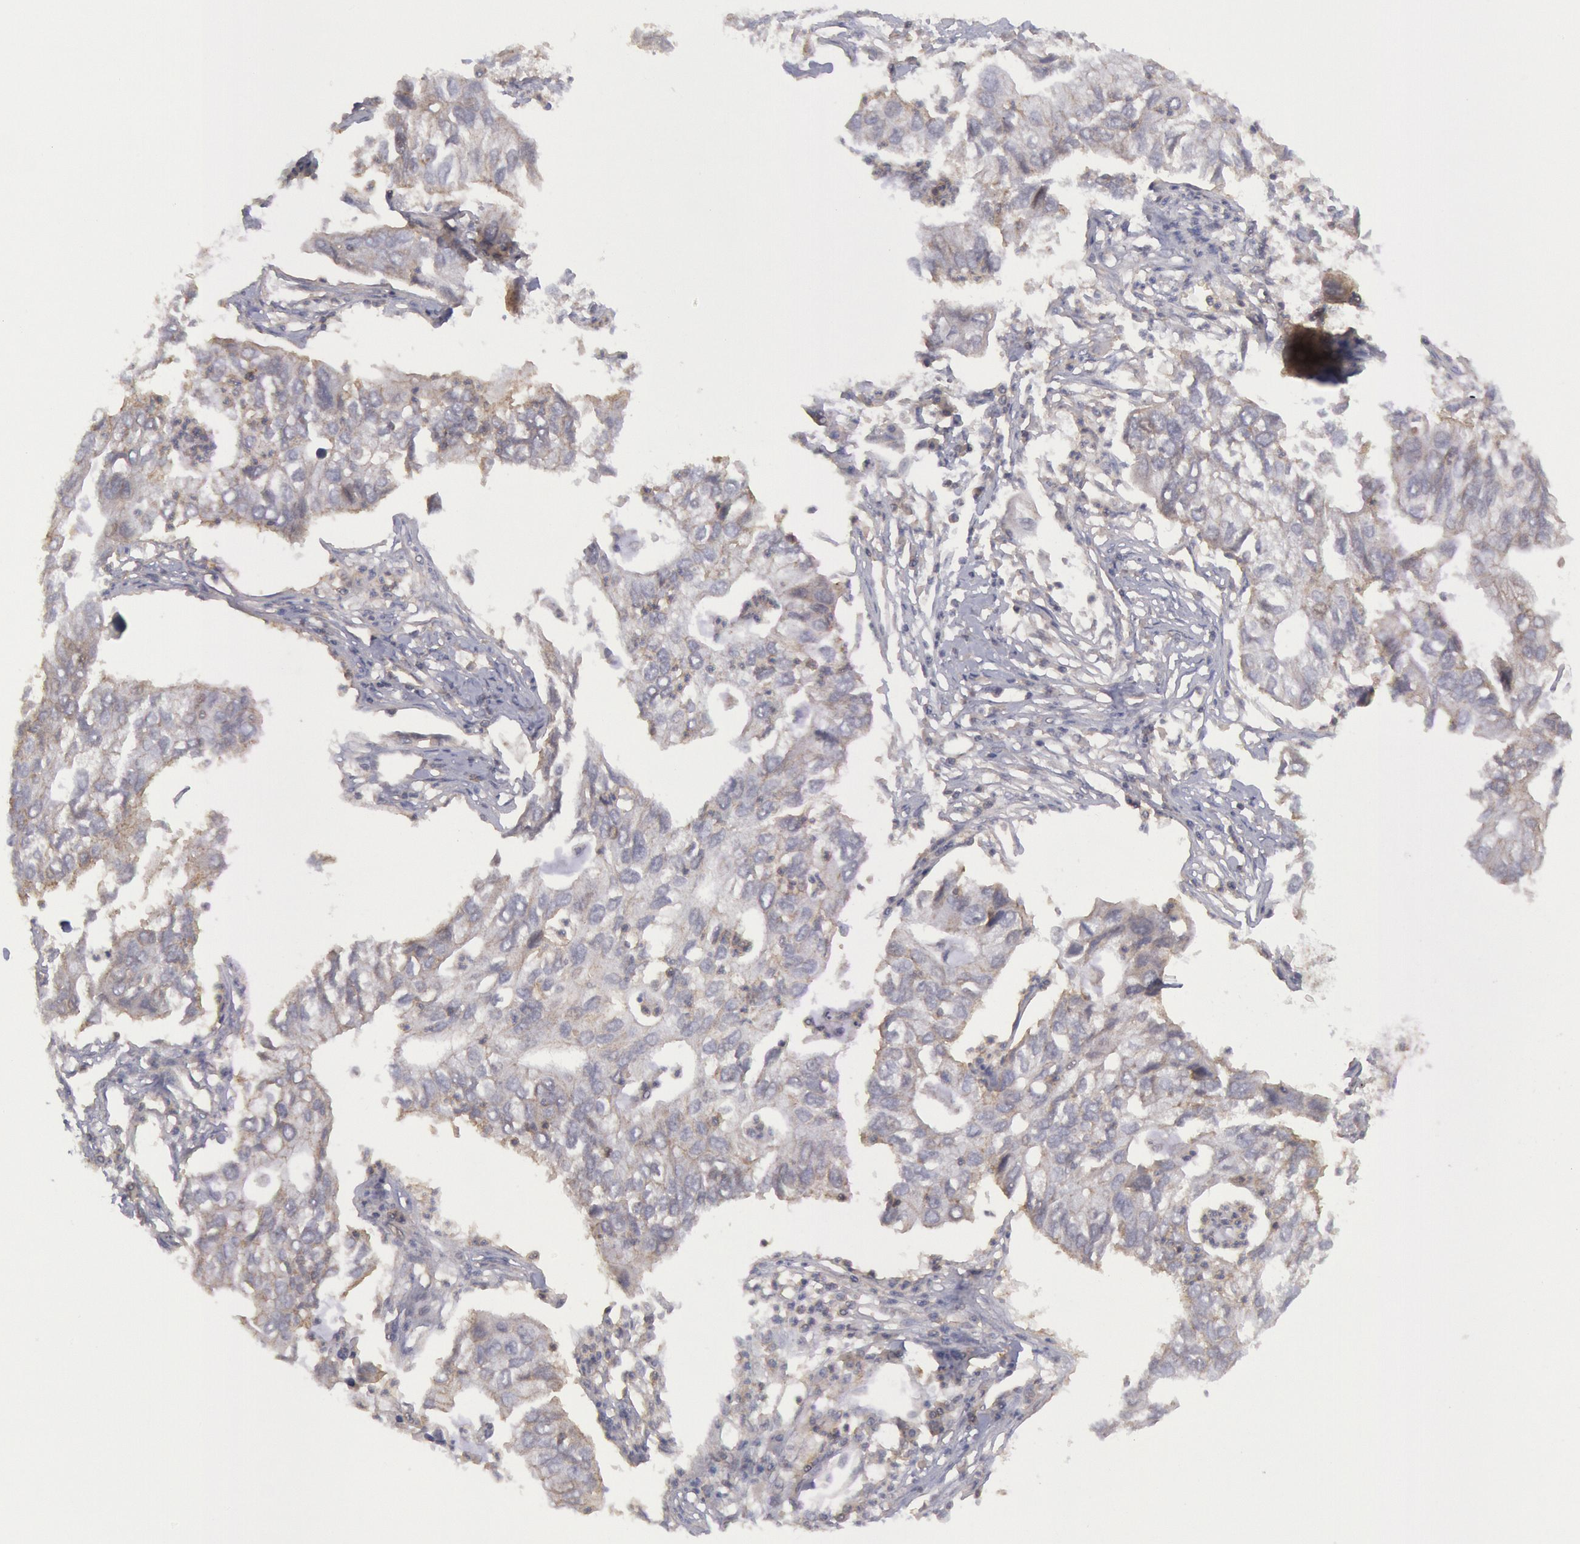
{"staining": {"intensity": "weak", "quantity": "25%-75%", "location": "cytoplasmic/membranous"}, "tissue": "lung cancer", "cell_type": "Tumor cells", "image_type": "cancer", "snomed": [{"axis": "morphology", "description": "Adenocarcinoma, NOS"}, {"axis": "topography", "description": "Lung"}], "caption": "Immunohistochemical staining of adenocarcinoma (lung) reveals low levels of weak cytoplasmic/membranous staining in about 25%-75% of tumor cells. The staining was performed using DAB, with brown indicating positive protein expression. Nuclei are stained blue with hematoxylin.", "gene": "STX4", "patient": {"sex": "male", "age": 48}}